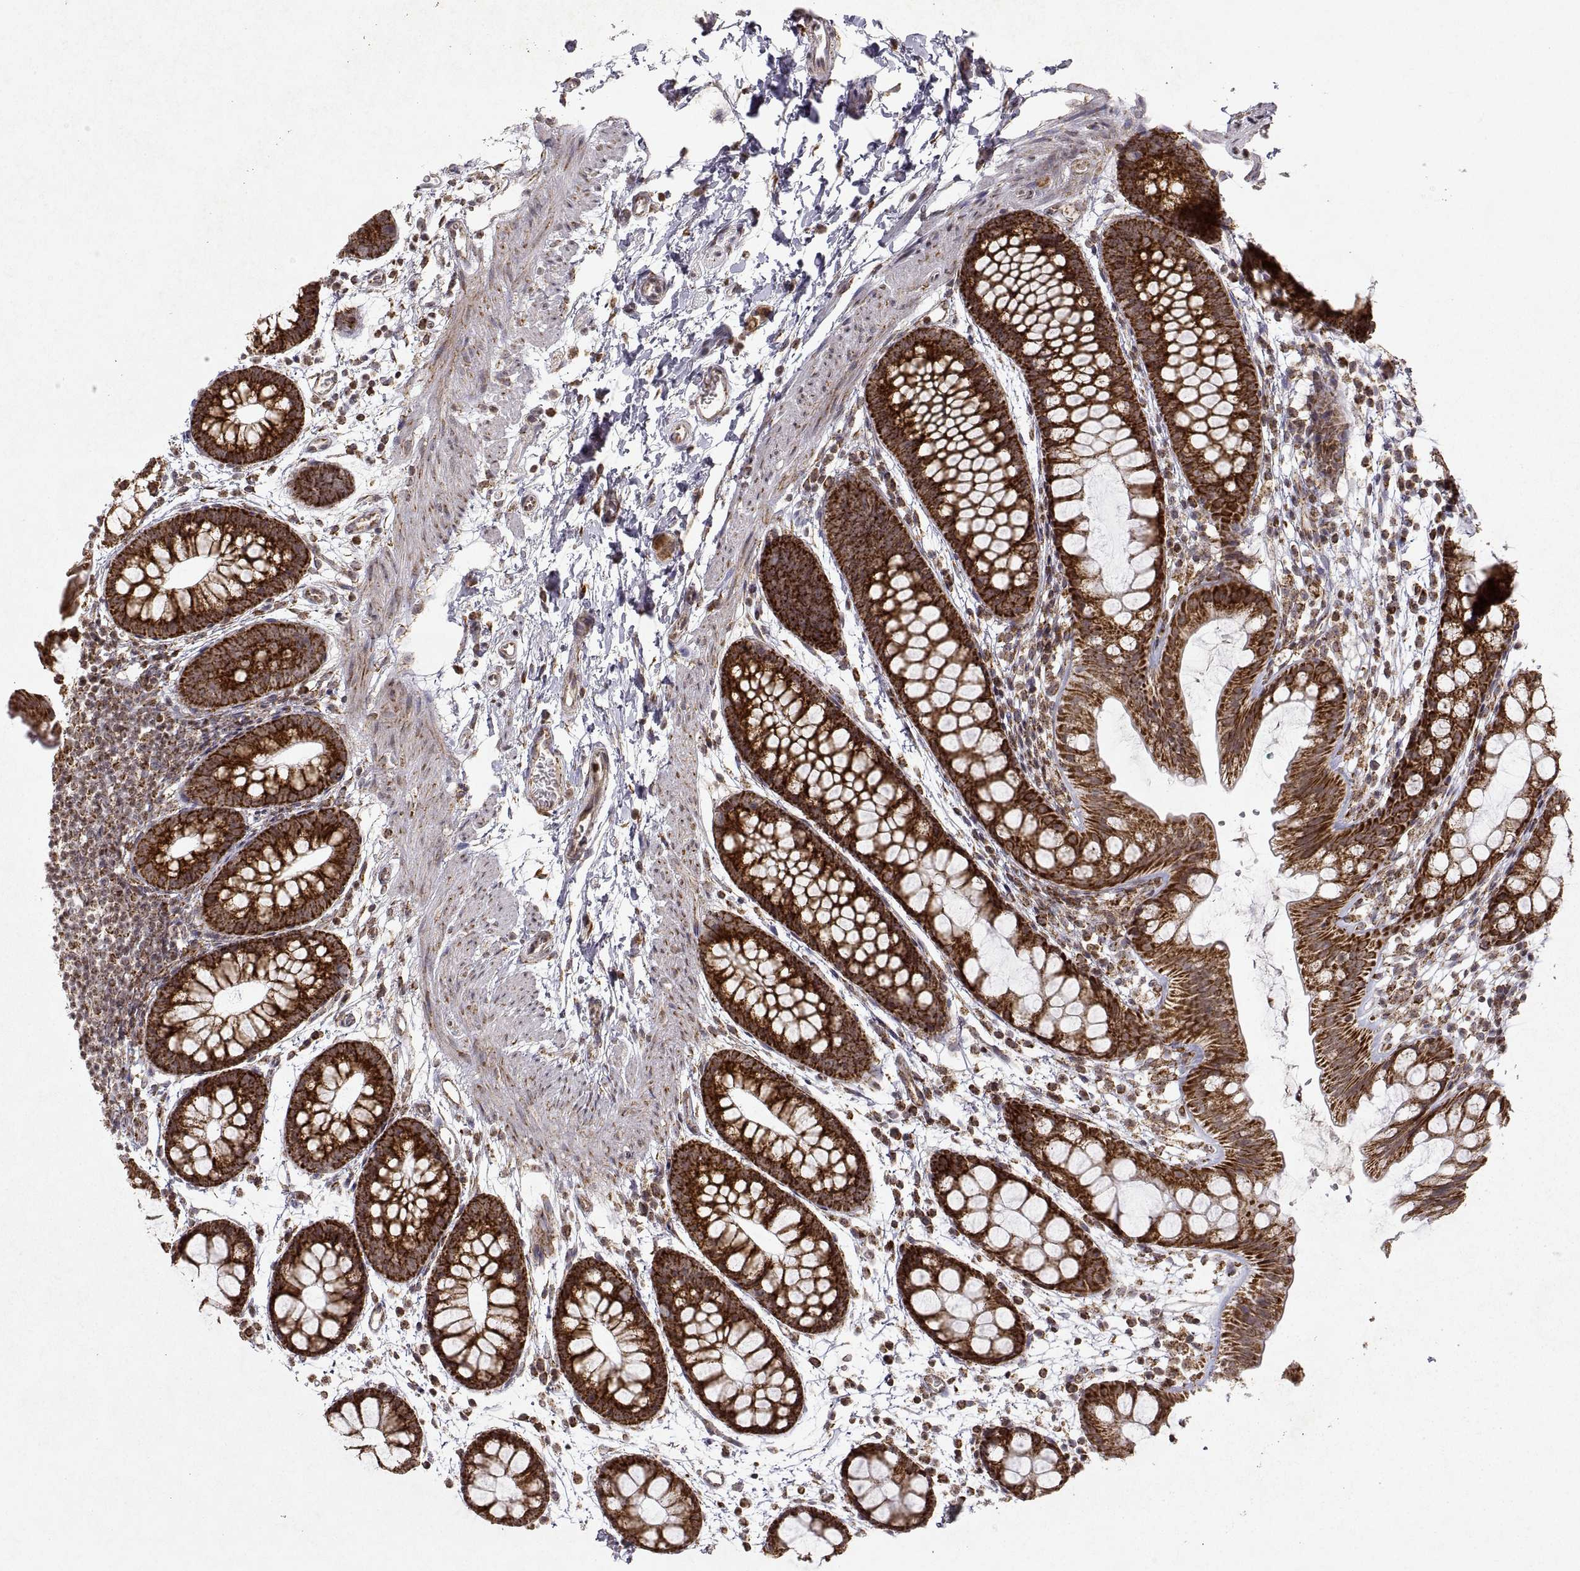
{"staining": {"intensity": "strong", "quantity": ">75%", "location": "cytoplasmic/membranous"}, "tissue": "rectum", "cell_type": "Glandular cells", "image_type": "normal", "snomed": [{"axis": "morphology", "description": "Normal tissue, NOS"}, {"axis": "topography", "description": "Rectum"}], "caption": "An IHC photomicrograph of unremarkable tissue is shown. Protein staining in brown labels strong cytoplasmic/membranous positivity in rectum within glandular cells.", "gene": "MANBAL", "patient": {"sex": "male", "age": 57}}